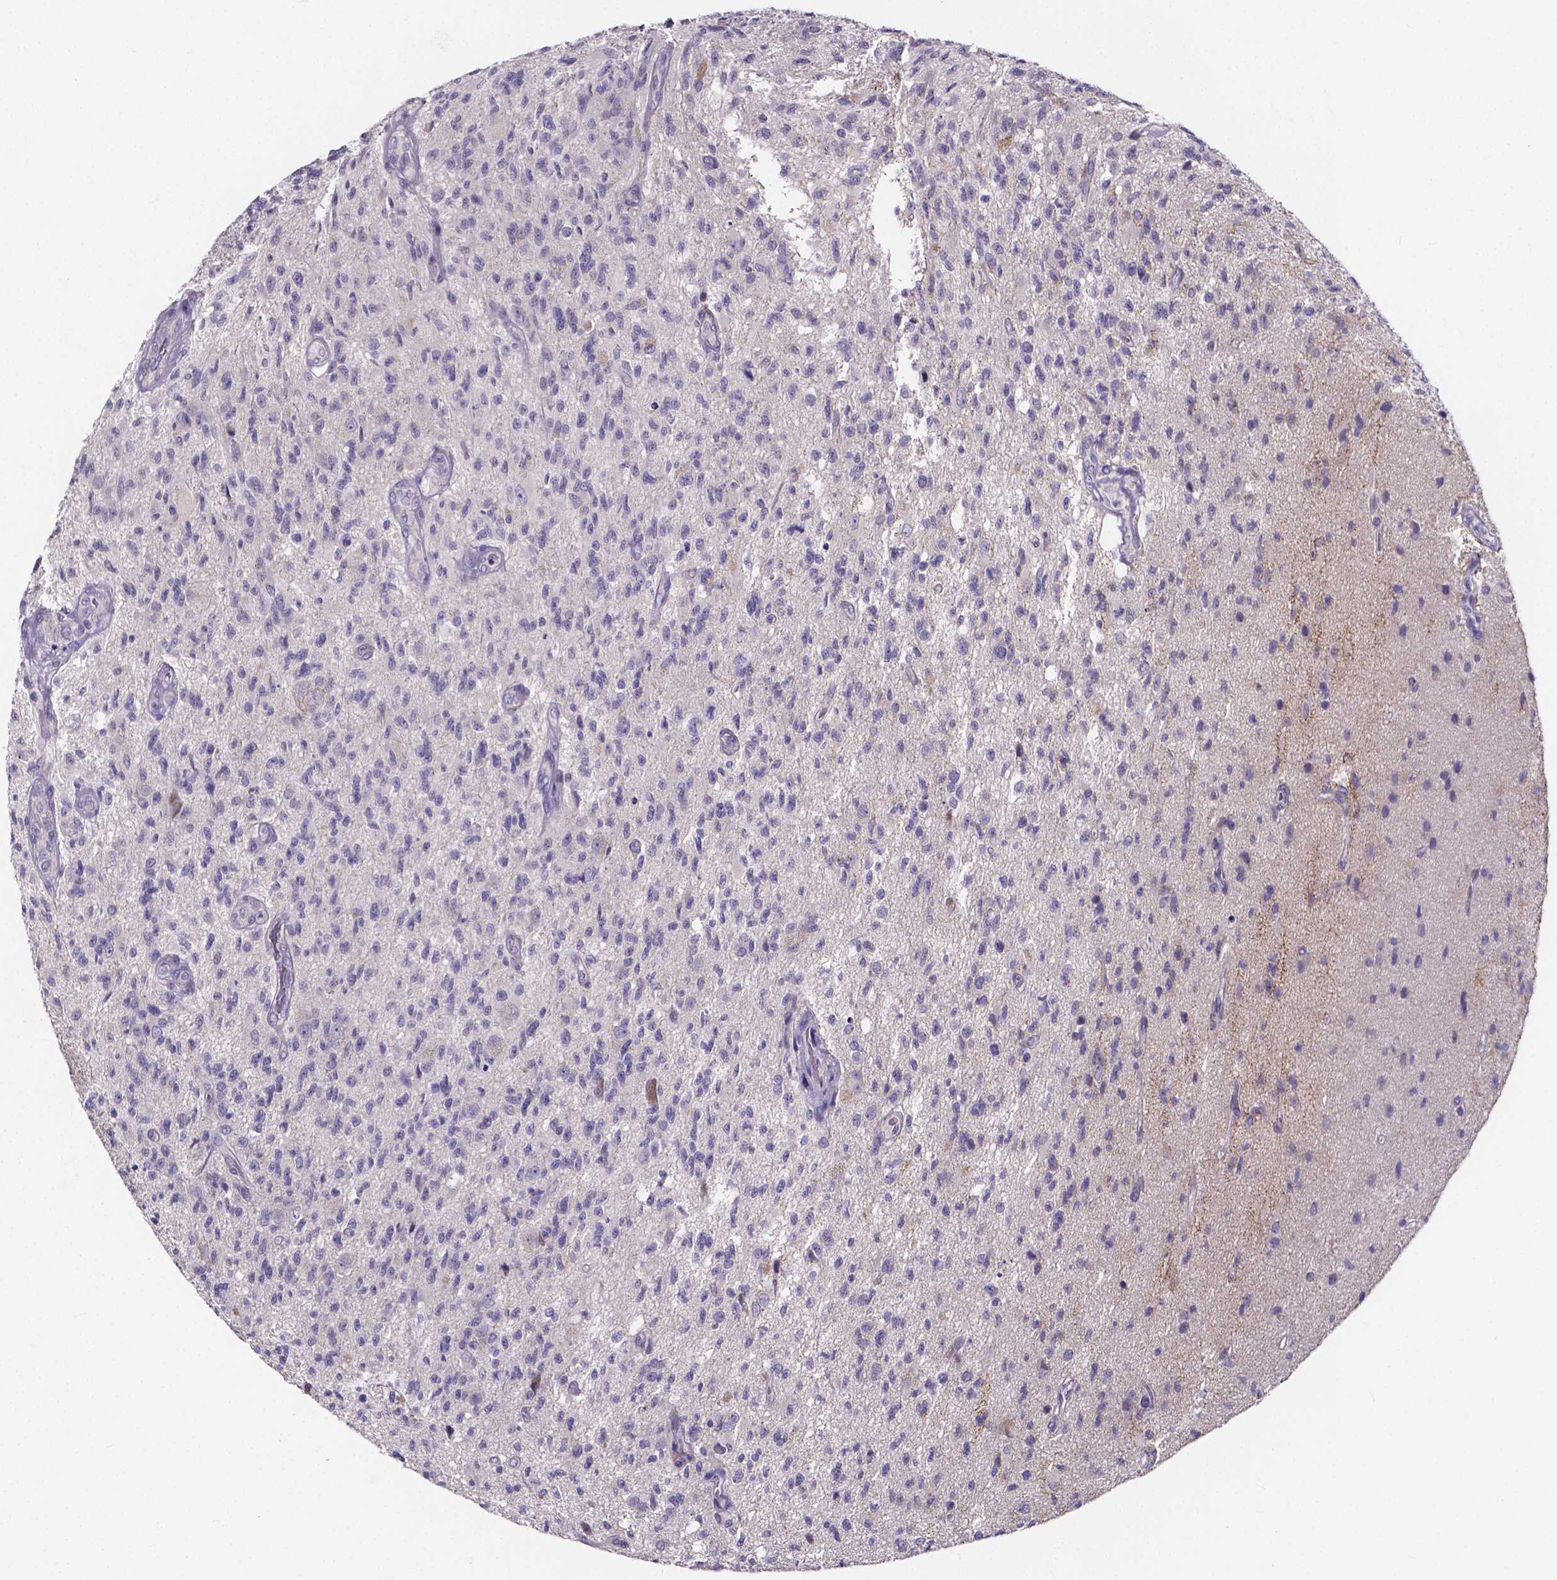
{"staining": {"intensity": "negative", "quantity": "none", "location": "none"}, "tissue": "glioma", "cell_type": "Tumor cells", "image_type": "cancer", "snomed": [{"axis": "morphology", "description": "Glioma, malignant, High grade"}, {"axis": "topography", "description": "Brain"}], "caption": "High magnification brightfield microscopy of glioma stained with DAB (3,3'-diaminobenzidine) (brown) and counterstained with hematoxylin (blue): tumor cells show no significant positivity.", "gene": "SPOCD1", "patient": {"sex": "male", "age": 56}}